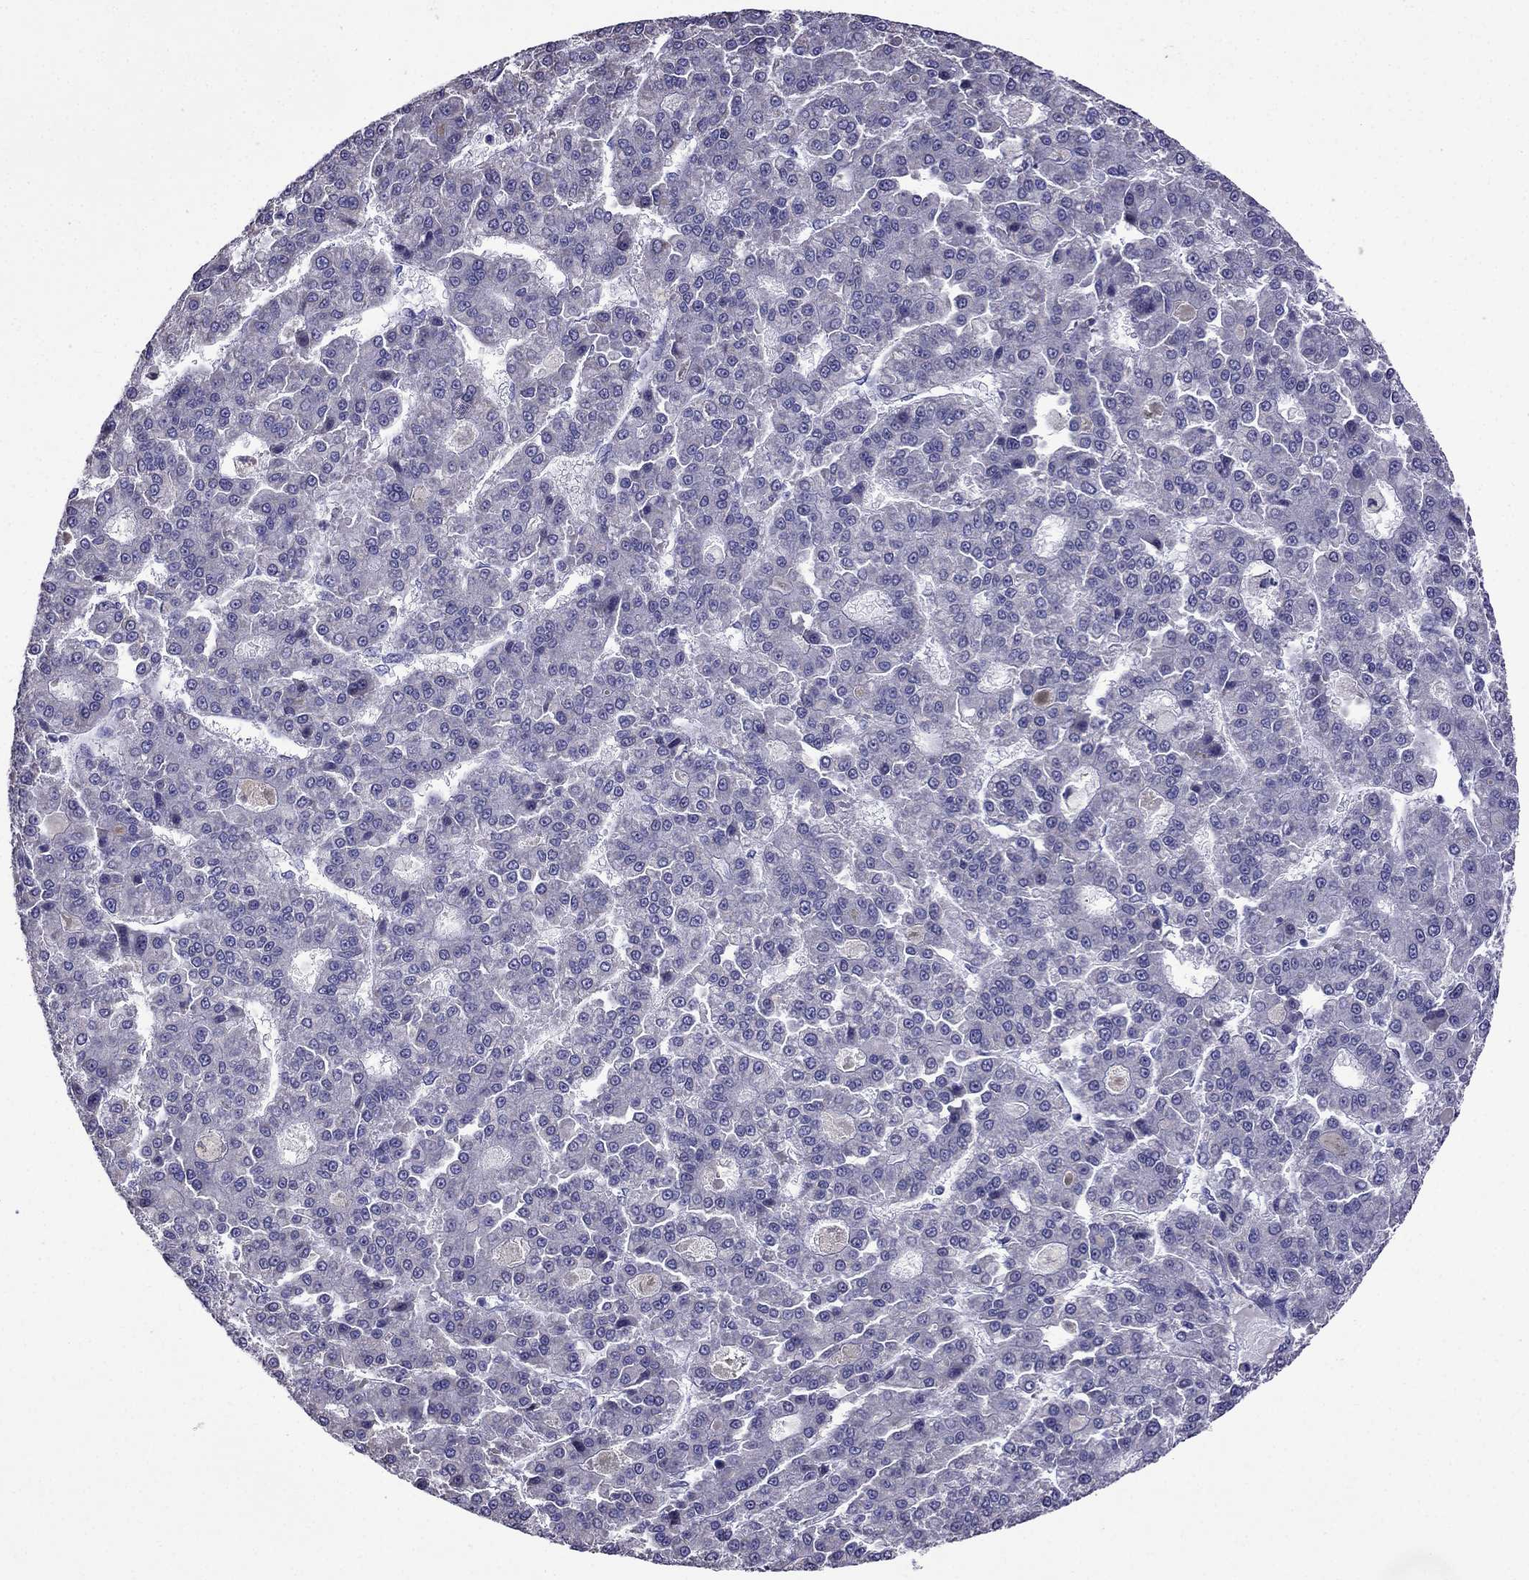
{"staining": {"intensity": "negative", "quantity": "none", "location": "none"}, "tissue": "liver cancer", "cell_type": "Tumor cells", "image_type": "cancer", "snomed": [{"axis": "morphology", "description": "Carcinoma, Hepatocellular, NOS"}, {"axis": "topography", "description": "Liver"}], "caption": "Liver cancer (hepatocellular carcinoma) stained for a protein using IHC demonstrates no positivity tumor cells.", "gene": "DSC1", "patient": {"sex": "male", "age": 70}}